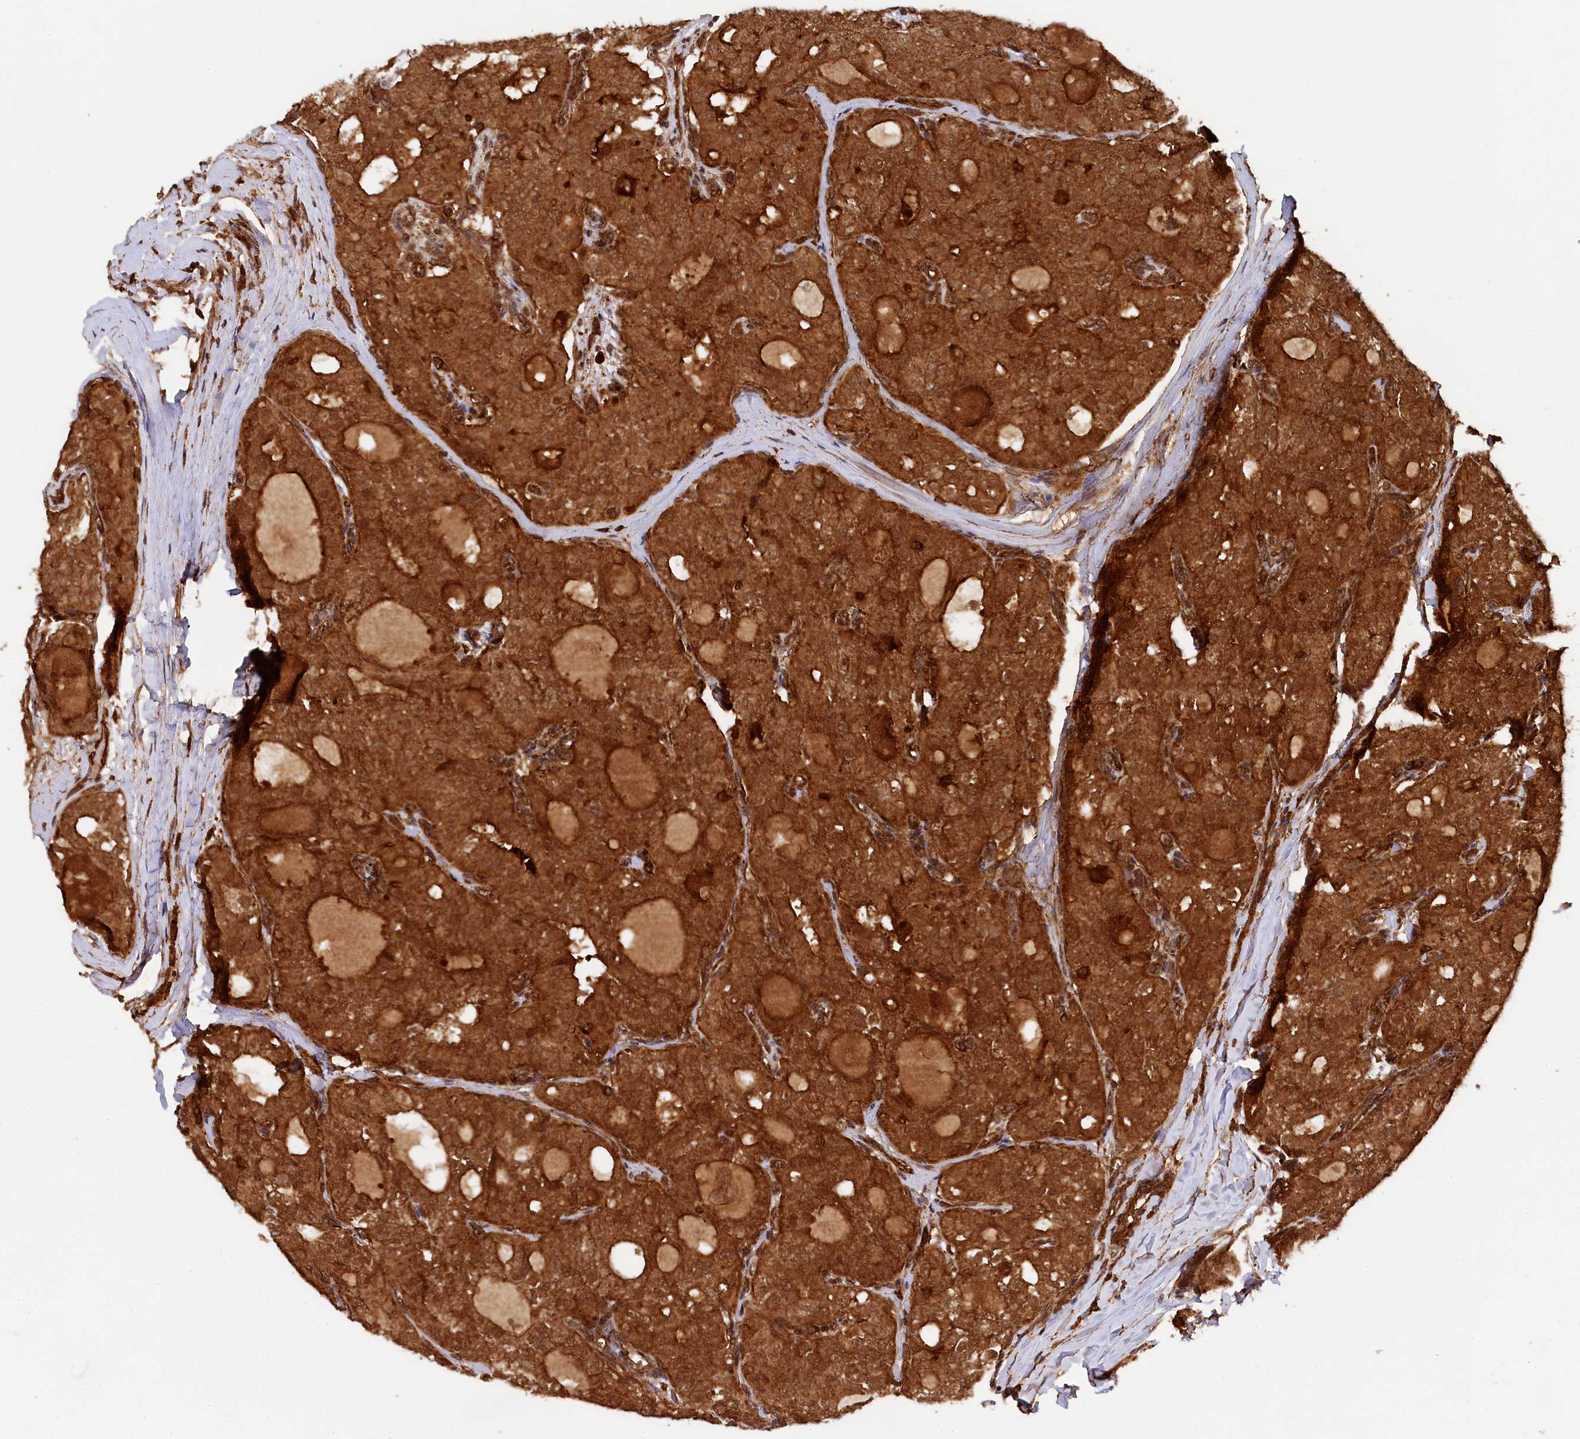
{"staining": {"intensity": "moderate", "quantity": ">75%", "location": "cytoplasmic/membranous"}, "tissue": "thyroid cancer", "cell_type": "Tumor cells", "image_type": "cancer", "snomed": [{"axis": "morphology", "description": "Follicular adenoma carcinoma, NOS"}, {"axis": "topography", "description": "Thyroid gland"}], "caption": "Protein positivity by immunohistochemistry (IHC) shows moderate cytoplasmic/membranous positivity in about >75% of tumor cells in follicular adenoma carcinoma (thyroid). The staining was performed using DAB (3,3'-diaminobenzidine), with brown indicating positive protein expression. Nuclei are stained blue with hematoxylin.", "gene": "STUB1", "patient": {"sex": "male", "age": 75}}